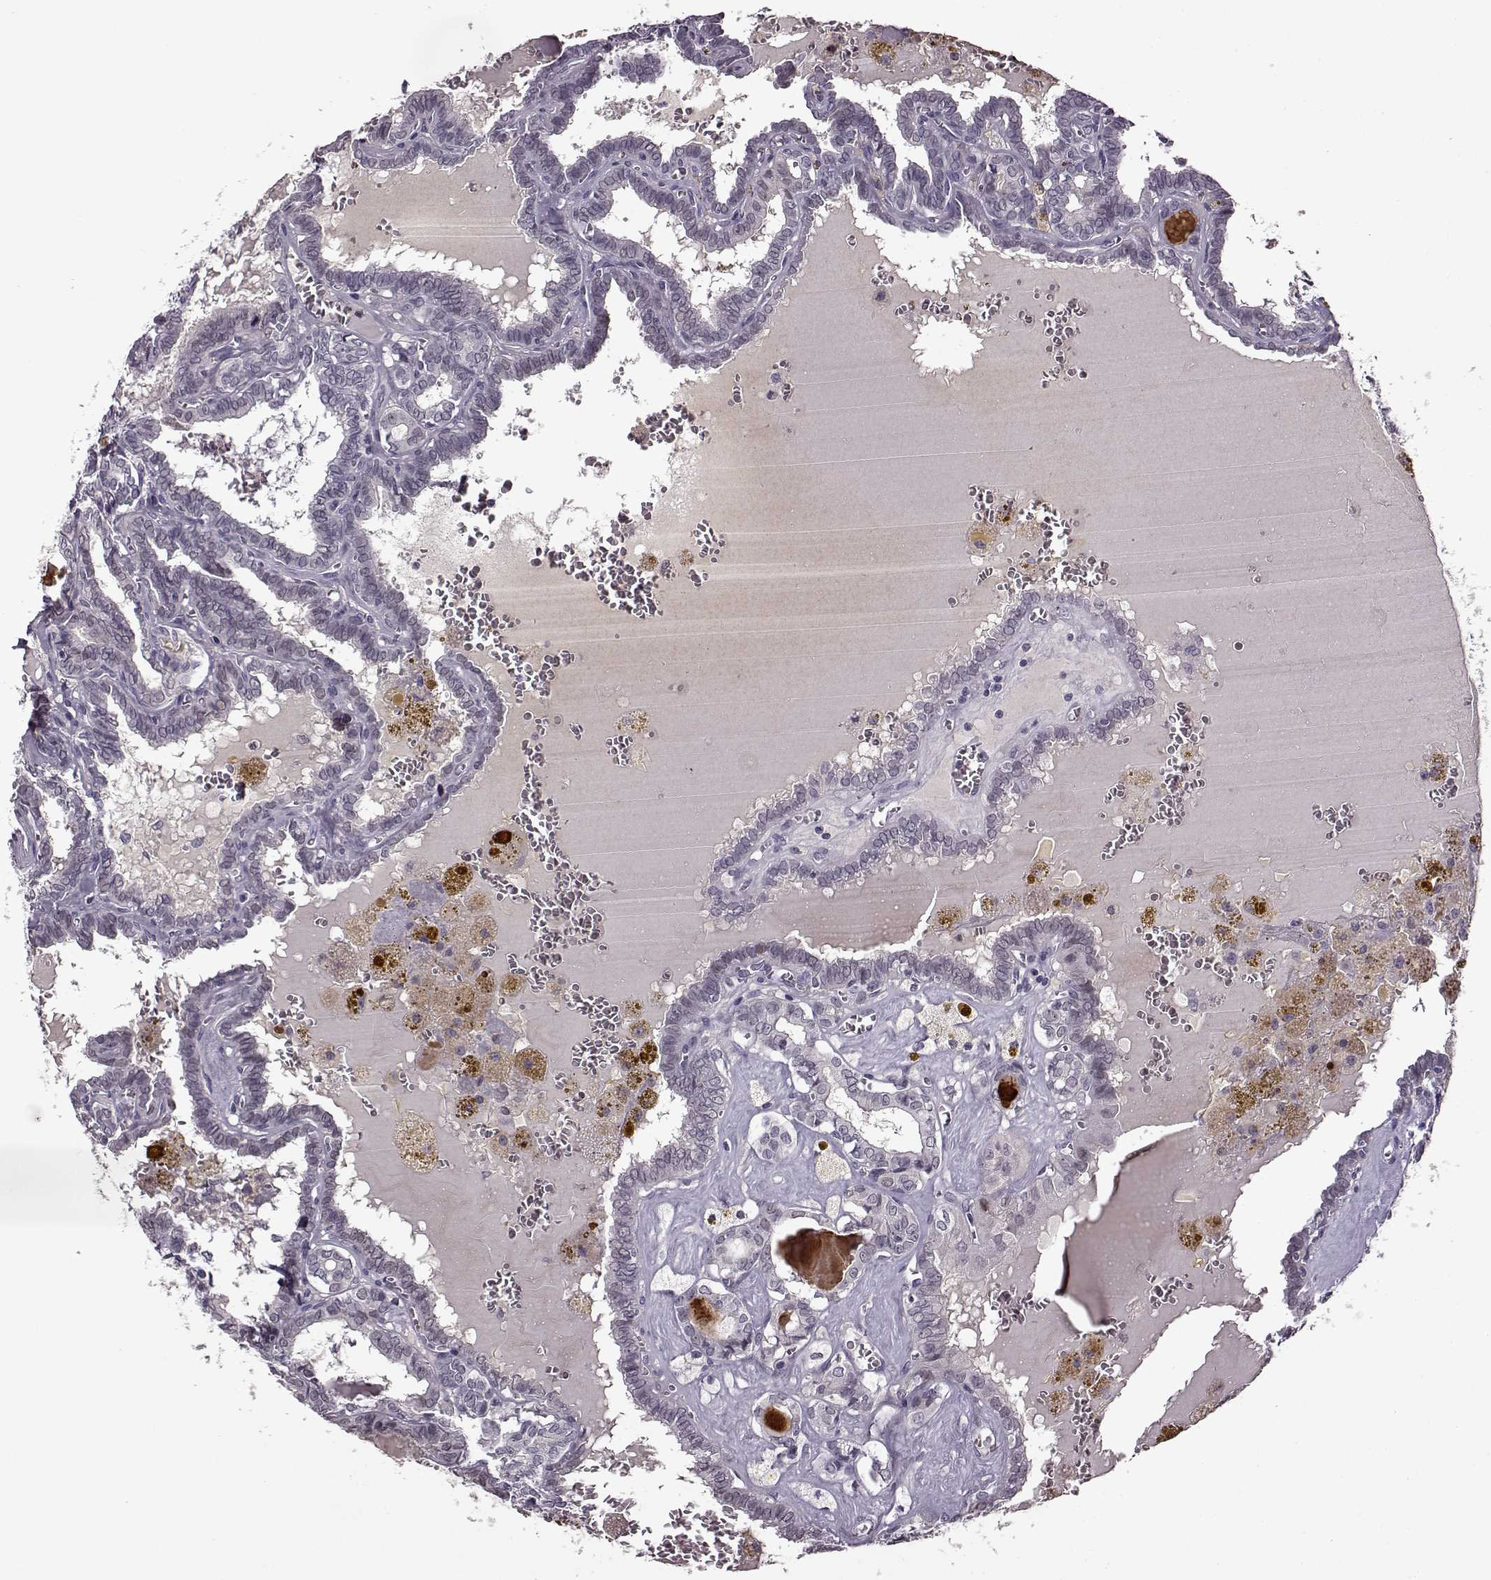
{"staining": {"intensity": "negative", "quantity": "none", "location": "none"}, "tissue": "thyroid cancer", "cell_type": "Tumor cells", "image_type": "cancer", "snomed": [{"axis": "morphology", "description": "Papillary adenocarcinoma, NOS"}, {"axis": "topography", "description": "Thyroid gland"}], "caption": "Immunohistochemistry histopathology image of thyroid cancer (papillary adenocarcinoma) stained for a protein (brown), which shows no expression in tumor cells.", "gene": "CNGA3", "patient": {"sex": "female", "age": 39}}